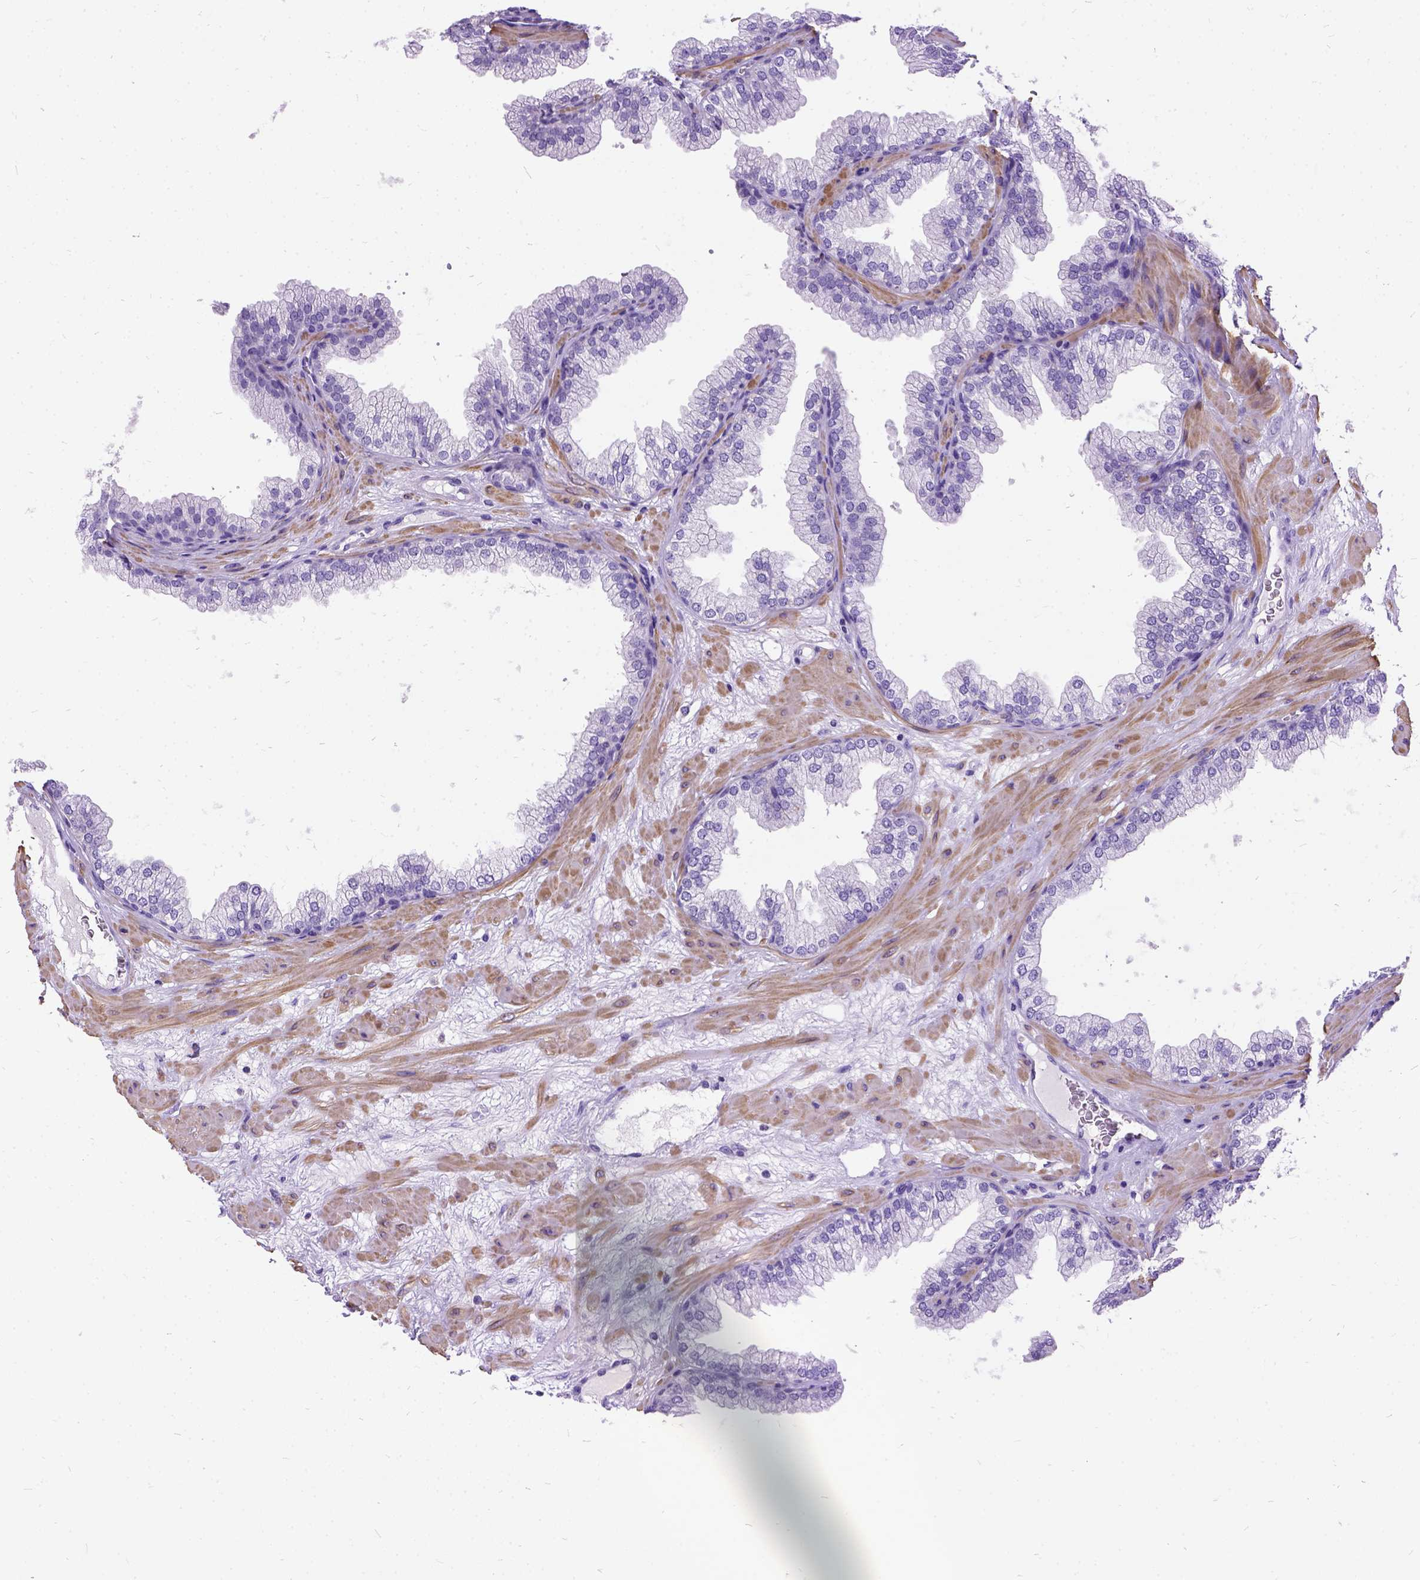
{"staining": {"intensity": "negative", "quantity": "none", "location": "none"}, "tissue": "prostate", "cell_type": "Glandular cells", "image_type": "normal", "snomed": [{"axis": "morphology", "description": "Normal tissue, NOS"}, {"axis": "topography", "description": "Prostate"}], "caption": "A high-resolution image shows immunohistochemistry staining of unremarkable prostate, which displays no significant staining in glandular cells.", "gene": "ENSG00000254979", "patient": {"sex": "male", "age": 37}}